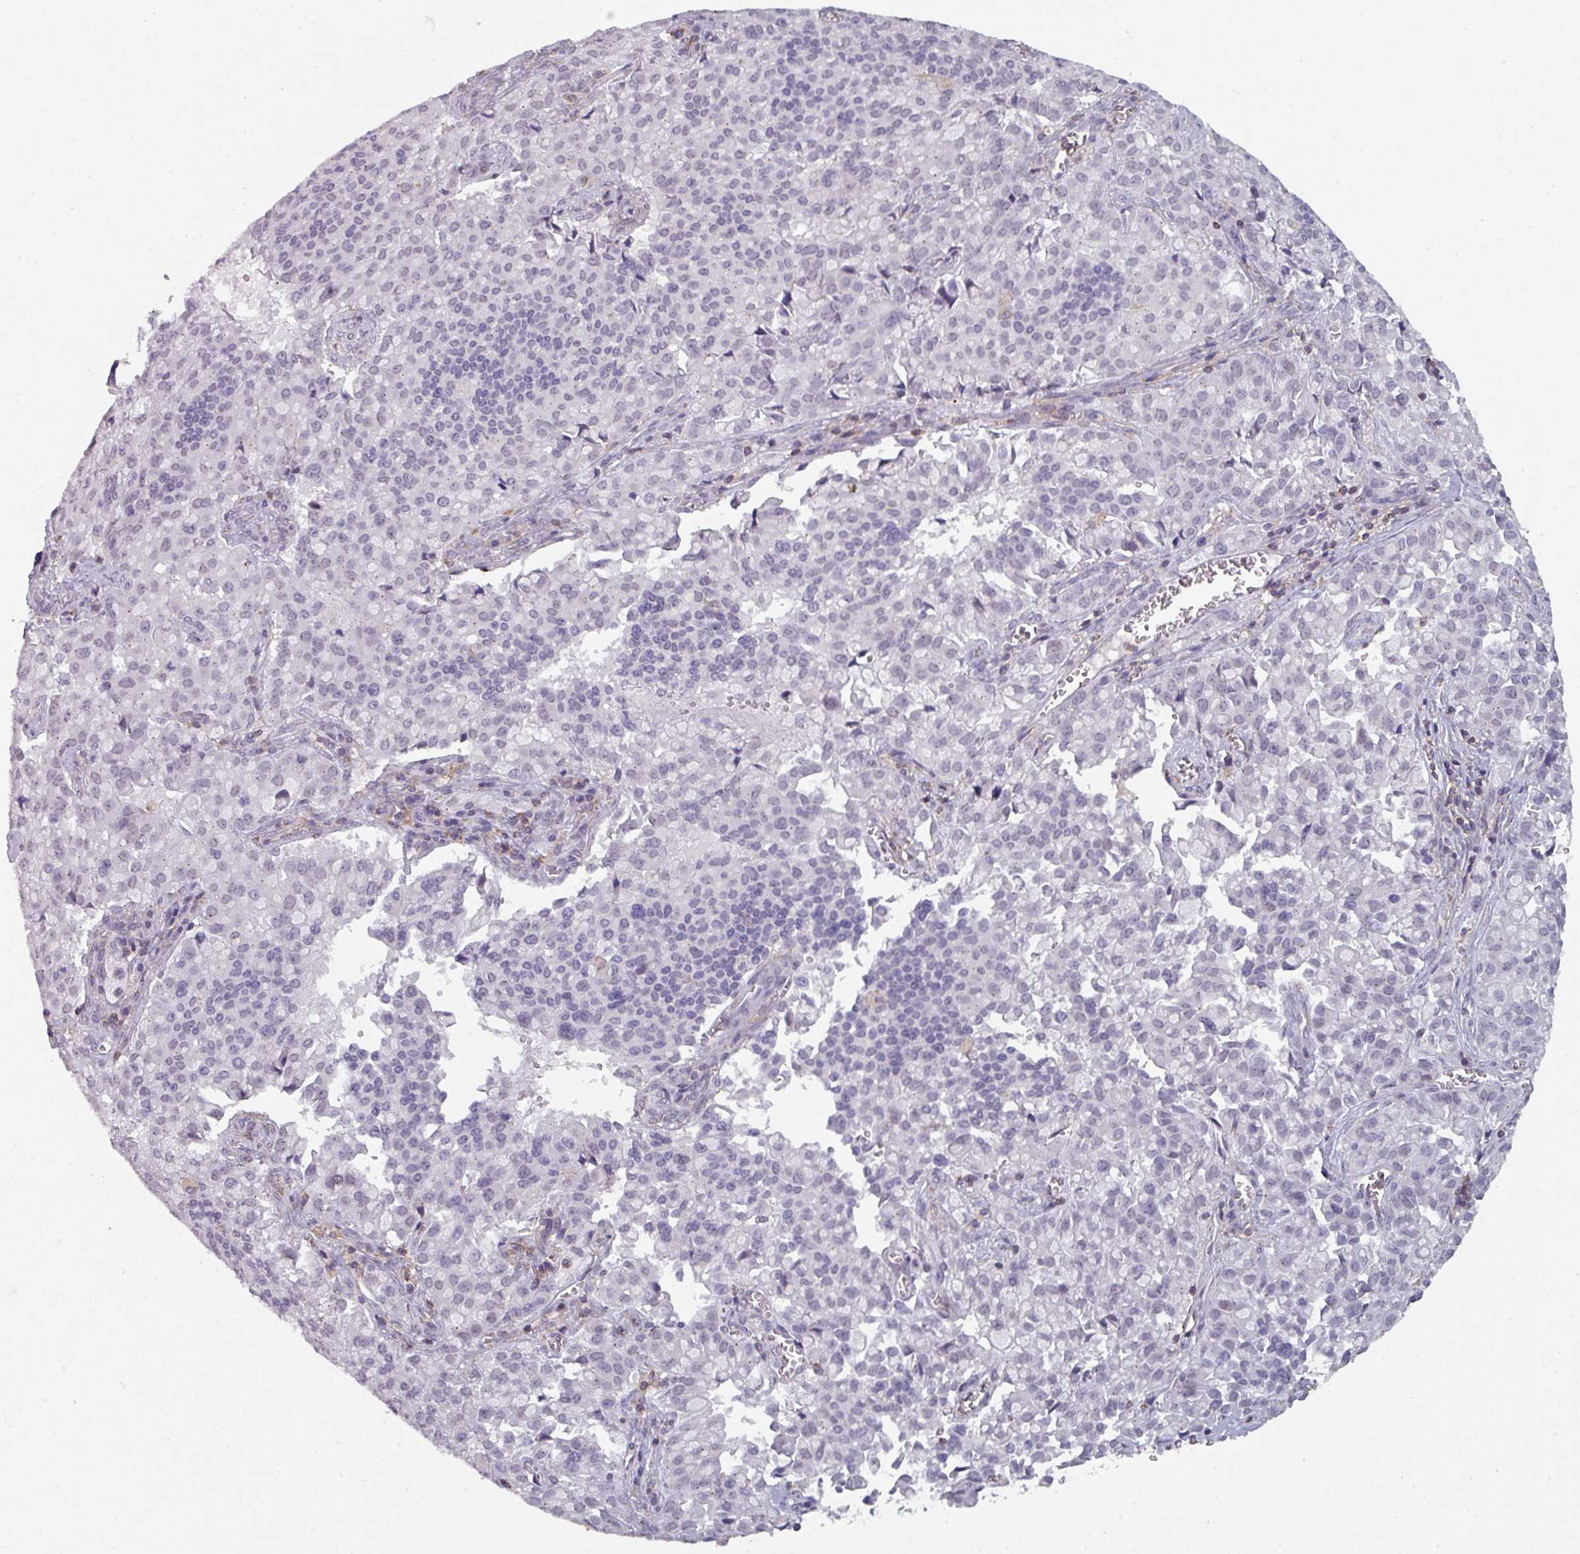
{"staining": {"intensity": "negative", "quantity": "none", "location": "none"}, "tissue": "pancreatic cancer", "cell_type": "Tumor cells", "image_type": "cancer", "snomed": [{"axis": "morphology", "description": "Adenocarcinoma, NOS"}, {"axis": "topography", "description": "Pancreas"}], "caption": "Tumor cells are negative for brown protein staining in pancreatic cancer (adenocarcinoma).", "gene": "RASAL3", "patient": {"sex": "male", "age": 65}}